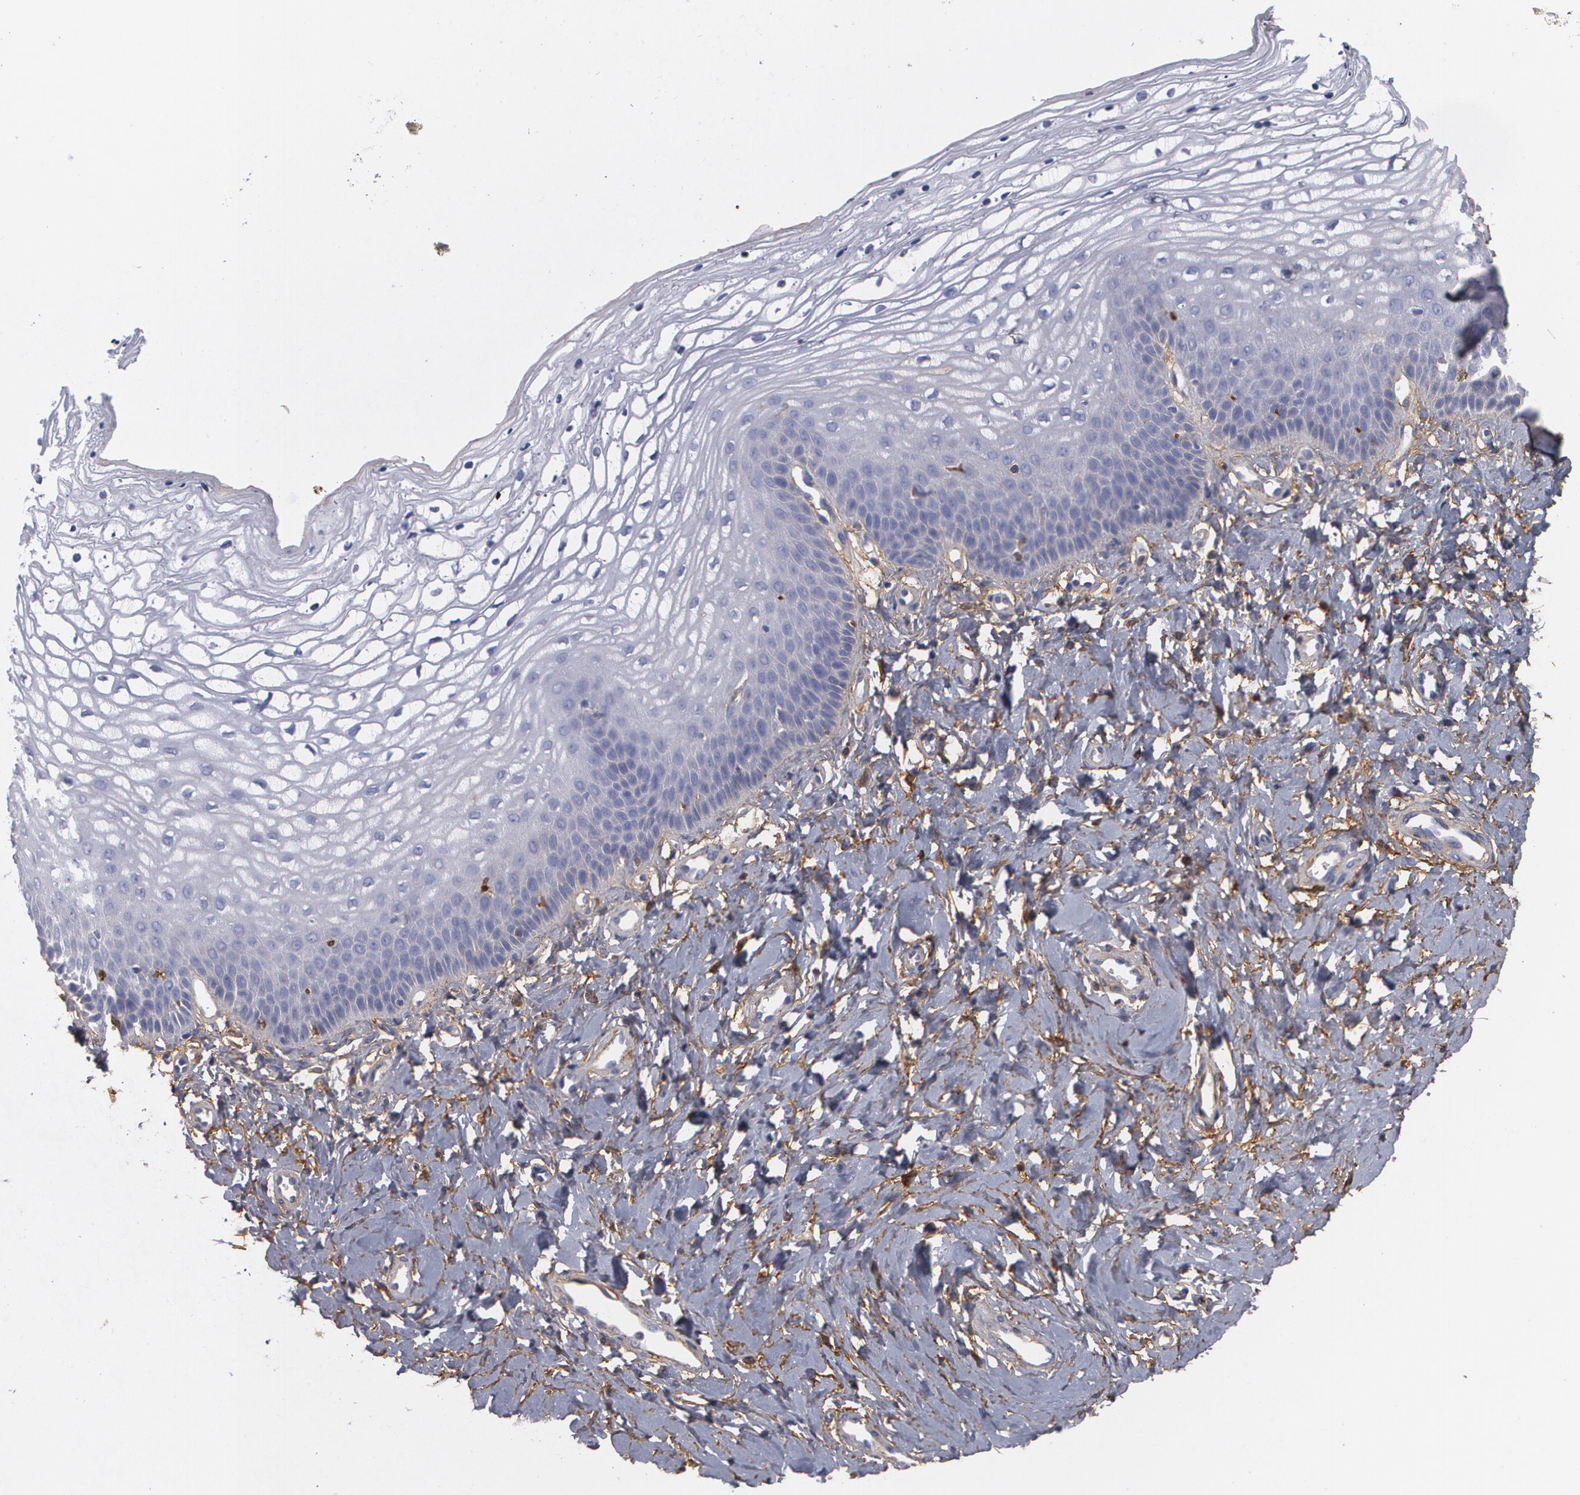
{"staining": {"intensity": "negative", "quantity": "none", "location": "none"}, "tissue": "vagina", "cell_type": "Squamous epithelial cells", "image_type": "normal", "snomed": [{"axis": "morphology", "description": "Normal tissue, NOS"}, {"axis": "topography", "description": "Vagina"}], "caption": "Immunohistochemistry (IHC) of normal vagina reveals no positivity in squamous epithelial cells.", "gene": "FBLN1", "patient": {"sex": "female", "age": 68}}